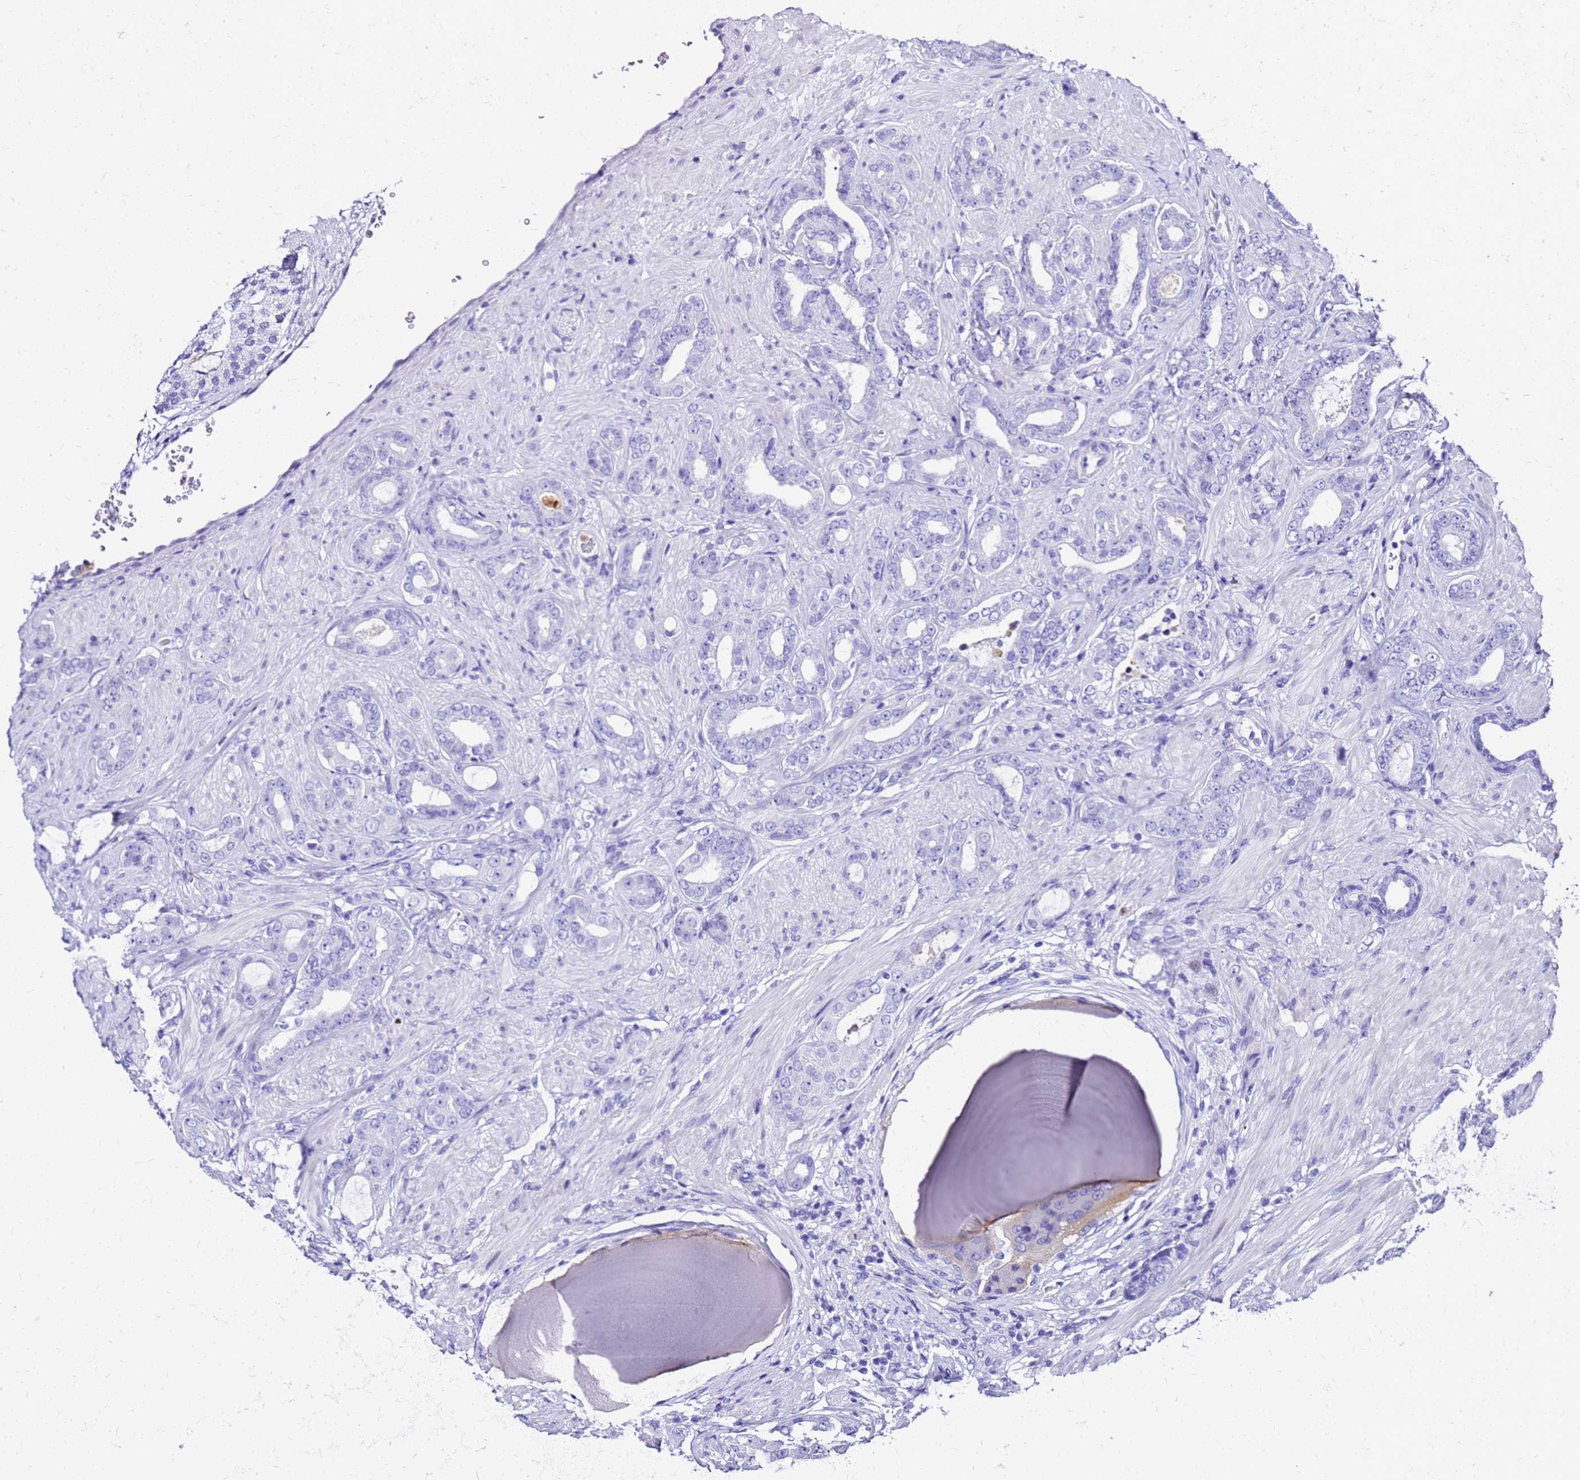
{"staining": {"intensity": "negative", "quantity": "none", "location": "none"}, "tissue": "prostate cancer", "cell_type": "Tumor cells", "image_type": "cancer", "snomed": [{"axis": "morphology", "description": "Adenocarcinoma, Low grade"}, {"axis": "topography", "description": "Prostate"}], "caption": "High magnification brightfield microscopy of prostate adenocarcinoma (low-grade) stained with DAB (brown) and counterstained with hematoxylin (blue): tumor cells show no significant staining. (DAB (3,3'-diaminobenzidine) immunohistochemistry (IHC) with hematoxylin counter stain).", "gene": "SMIM21", "patient": {"sex": "male", "age": 57}}